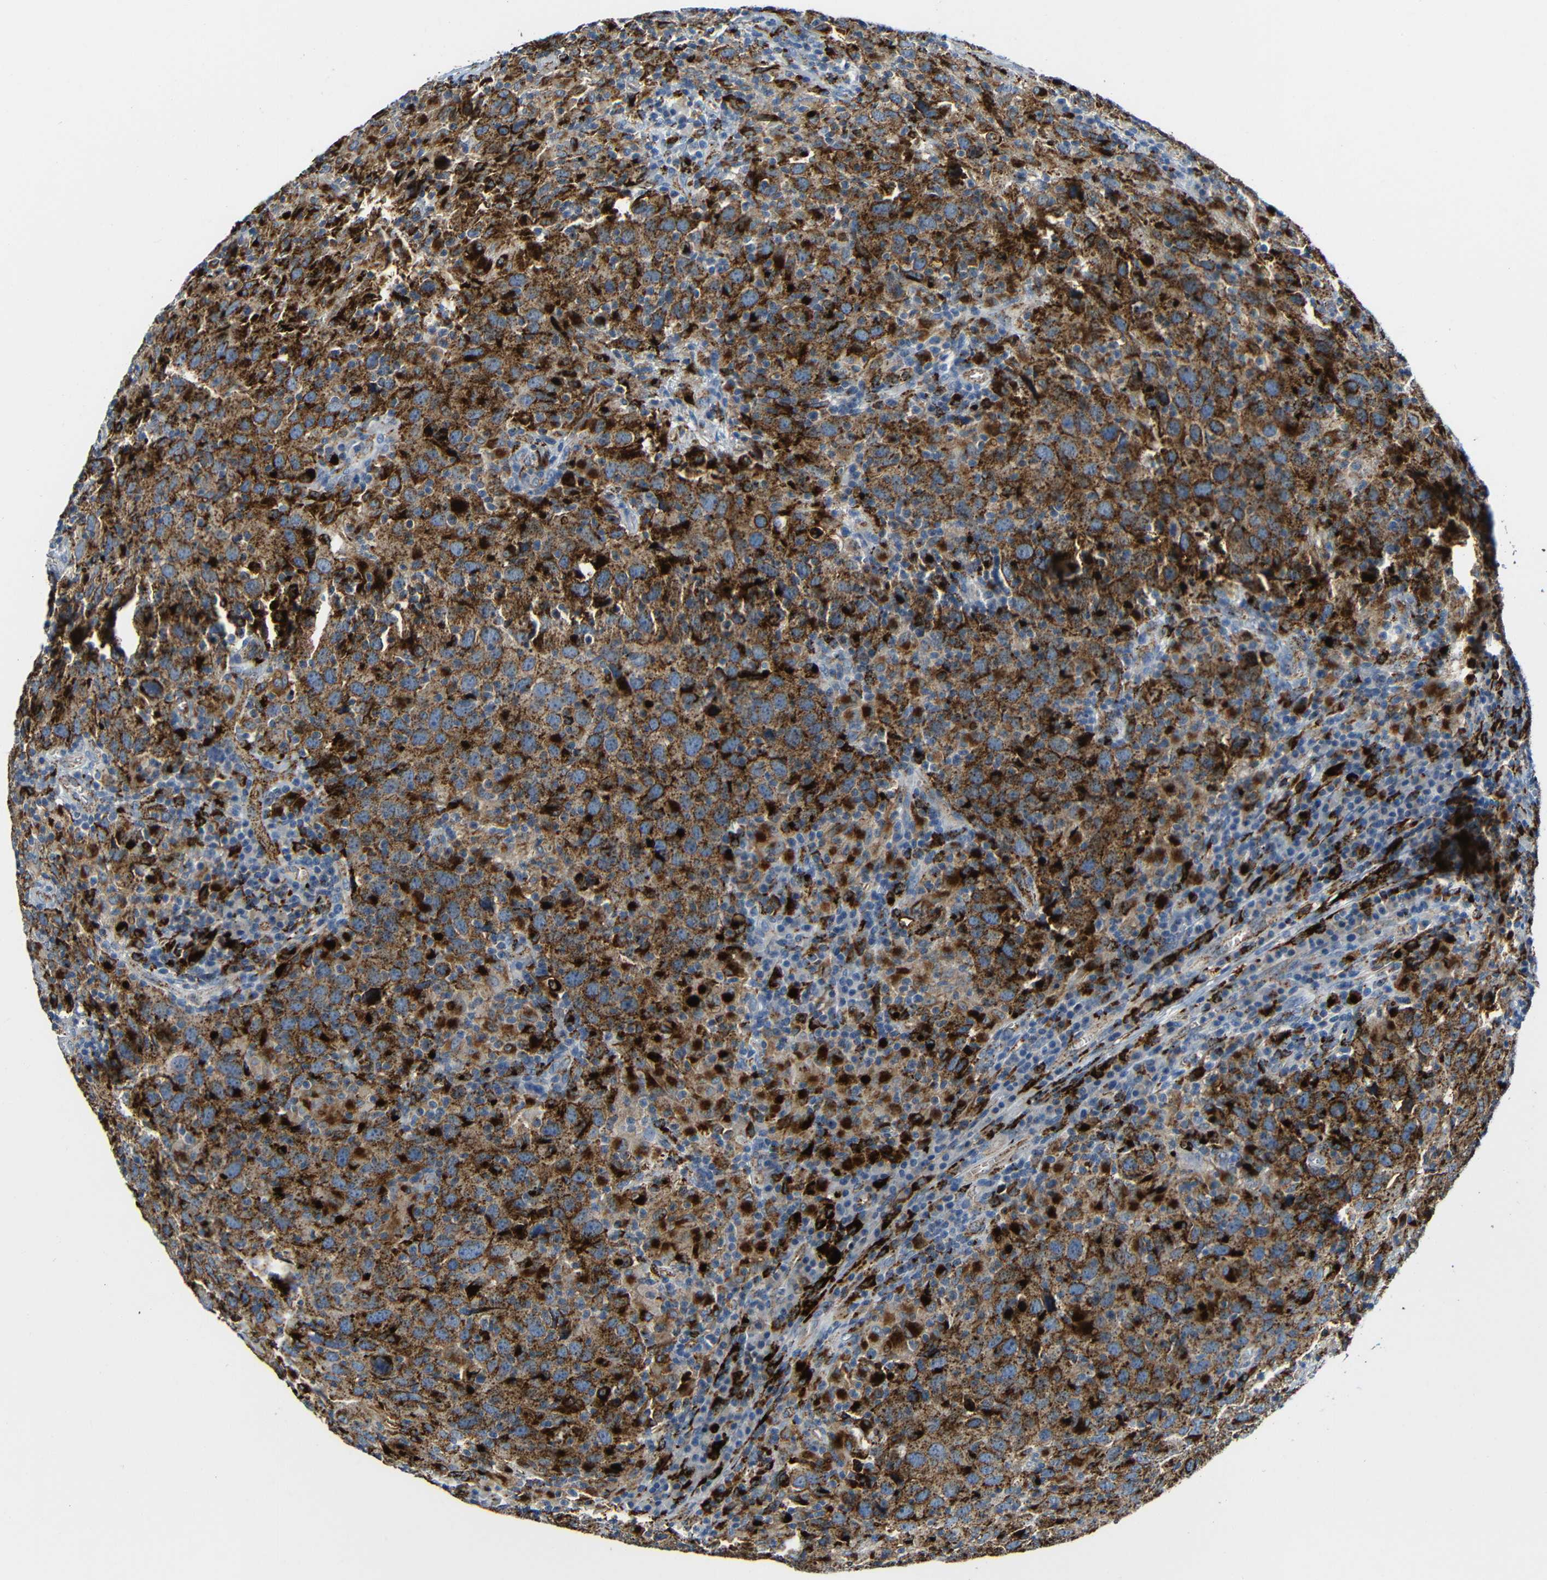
{"staining": {"intensity": "strong", "quantity": ">75%", "location": "cytoplasmic/membranous"}, "tissue": "head and neck cancer", "cell_type": "Tumor cells", "image_type": "cancer", "snomed": [{"axis": "morphology", "description": "Adenocarcinoma, NOS"}, {"axis": "topography", "description": "Salivary gland"}, {"axis": "topography", "description": "Head-Neck"}], "caption": "Protein analysis of head and neck cancer tissue displays strong cytoplasmic/membranous positivity in approximately >75% of tumor cells. The protein of interest is shown in brown color, while the nuclei are stained blue.", "gene": "HLA-DMA", "patient": {"sex": "female", "age": 65}}